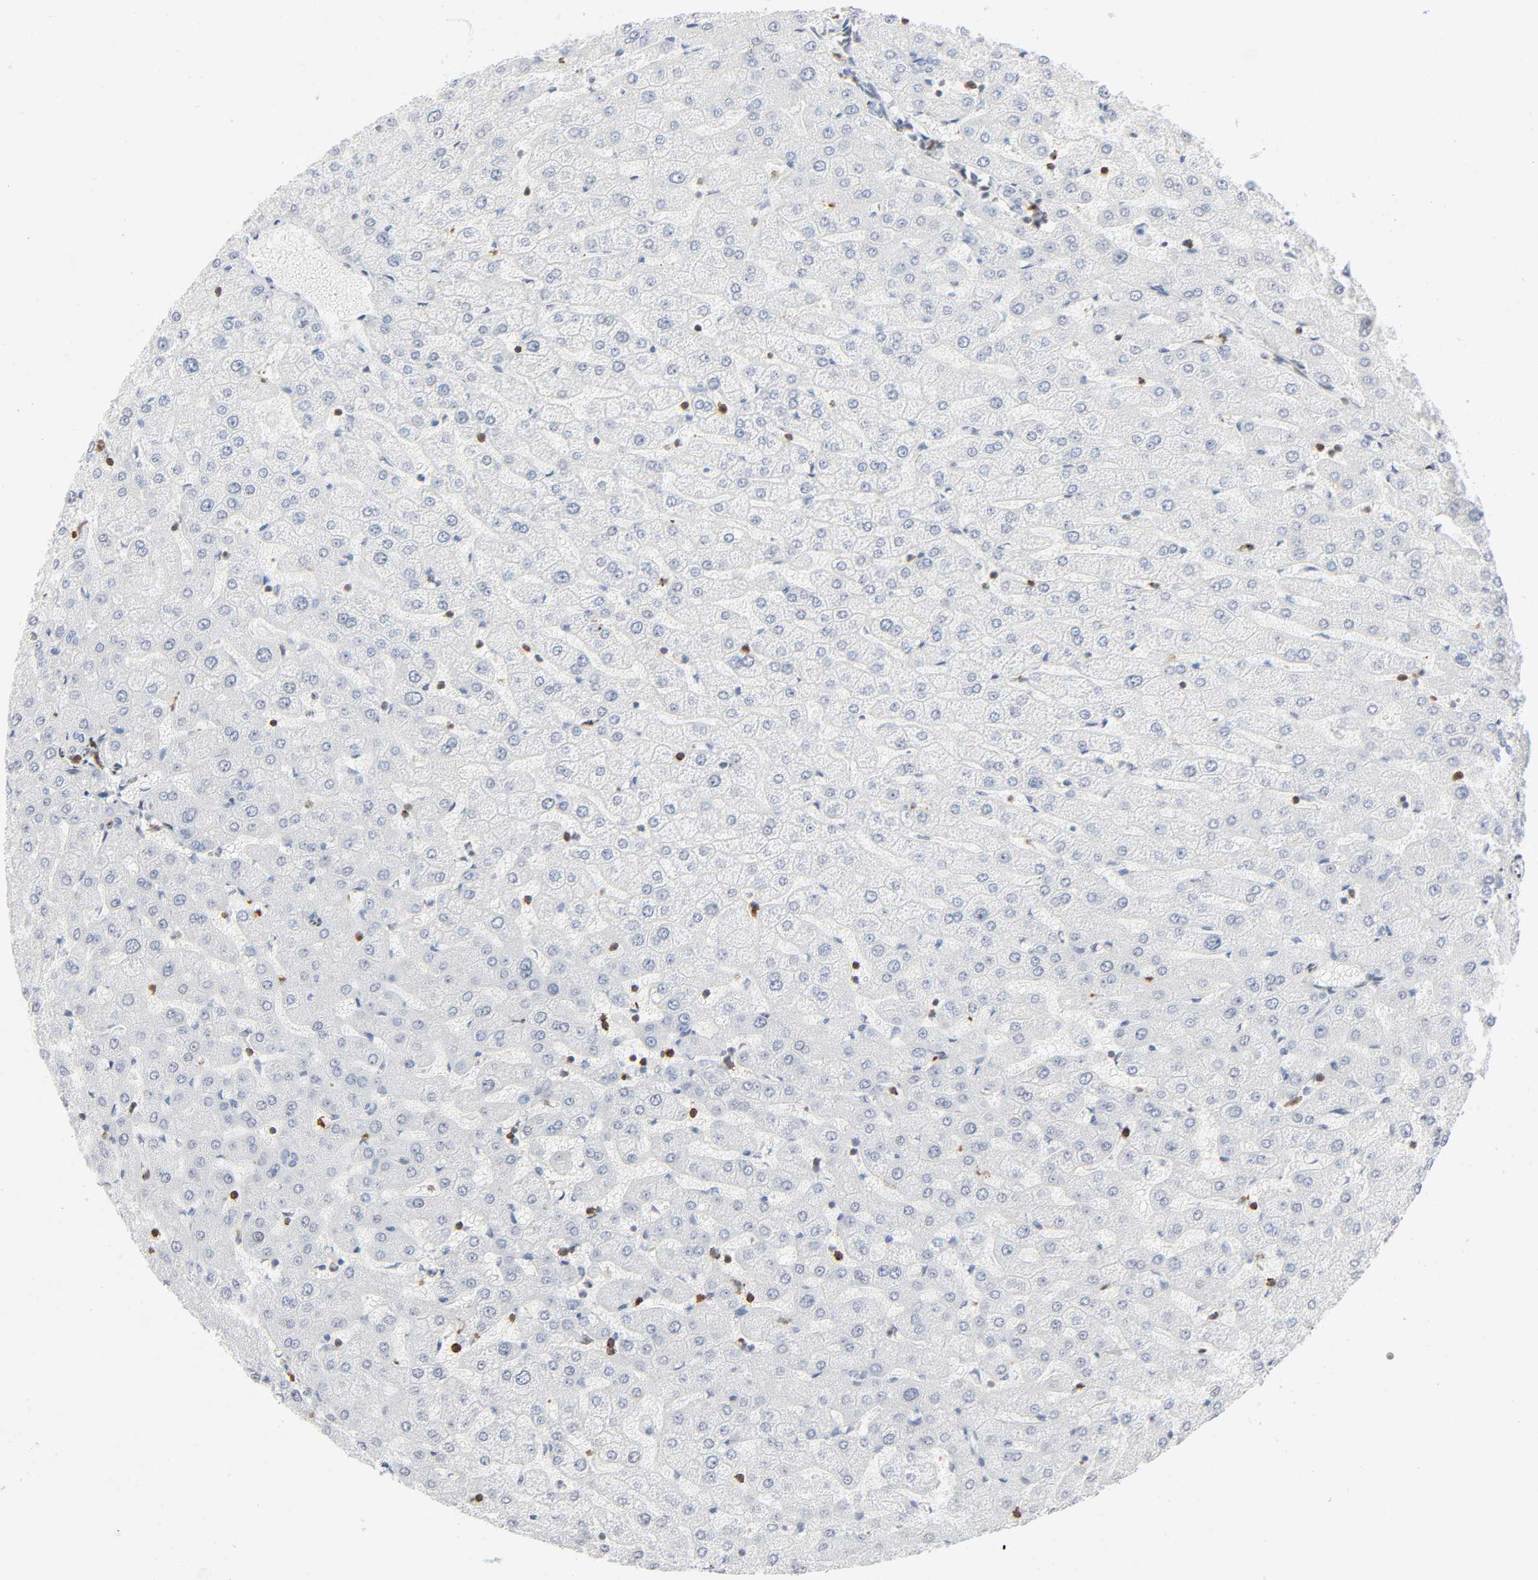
{"staining": {"intensity": "negative", "quantity": "none", "location": "none"}, "tissue": "liver", "cell_type": "Cholangiocytes", "image_type": "normal", "snomed": [{"axis": "morphology", "description": "Normal tissue, NOS"}, {"axis": "morphology", "description": "Fibrosis, NOS"}, {"axis": "topography", "description": "Liver"}], "caption": "The histopathology image shows no significant expression in cholangiocytes of liver.", "gene": "WAS", "patient": {"sex": "female", "age": 29}}